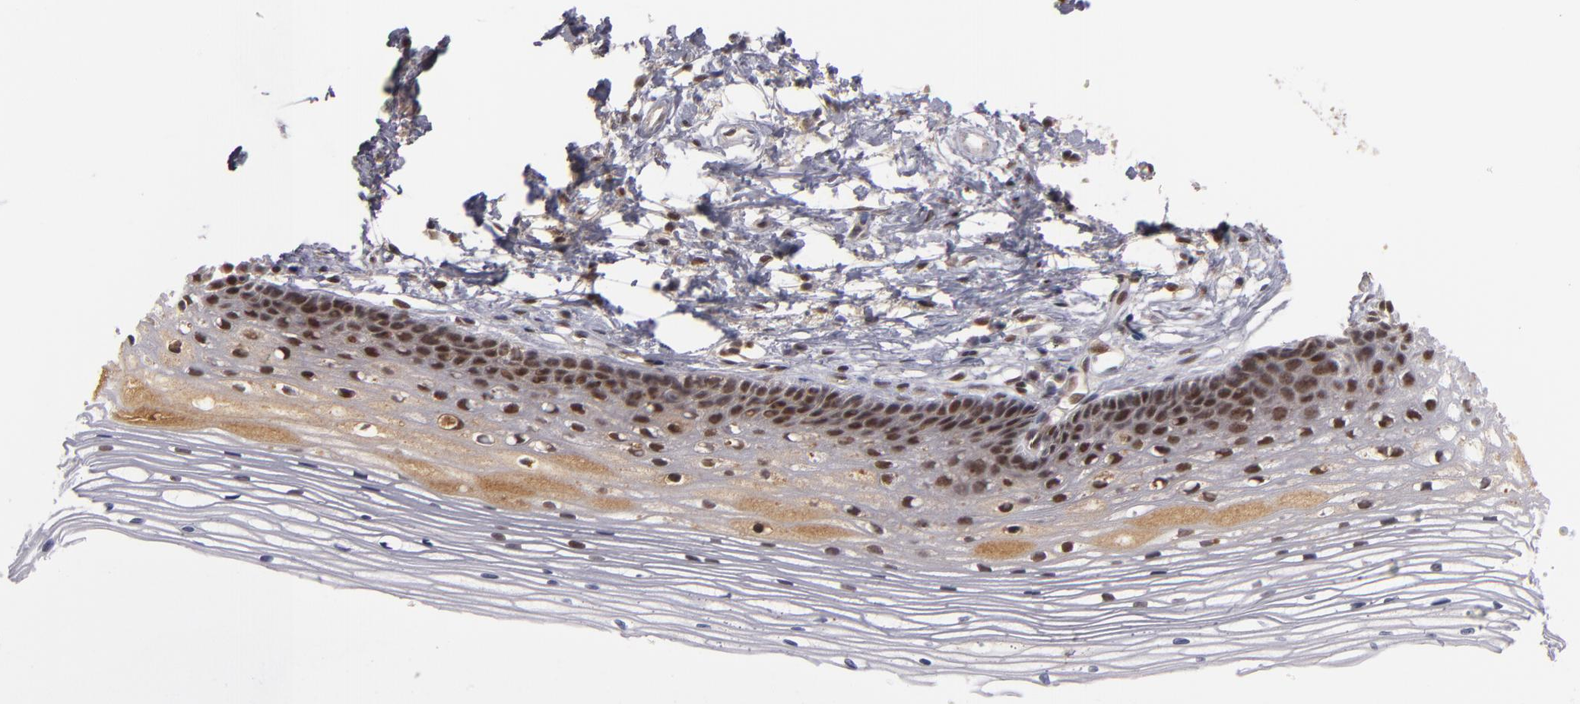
{"staining": {"intensity": "moderate", "quantity": ">75%", "location": "nuclear"}, "tissue": "cervix", "cell_type": "Glandular cells", "image_type": "normal", "snomed": [{"axis": "morphology", "description": "Normal tissue, NOS"}, {"axis": "topography", "description": "Cervix"}], "caption": "Immunohistochemistry (IHC) image of unremarkable cervix: cervix stained using immunohistochemistry demonstrates medium levels of moderate protein expression localized specifically in the nuclear of glandular cells, appearing as a nuclear brown color.", "gene": "ZNF234", "patient": {"sex": "female", "age": 77}}